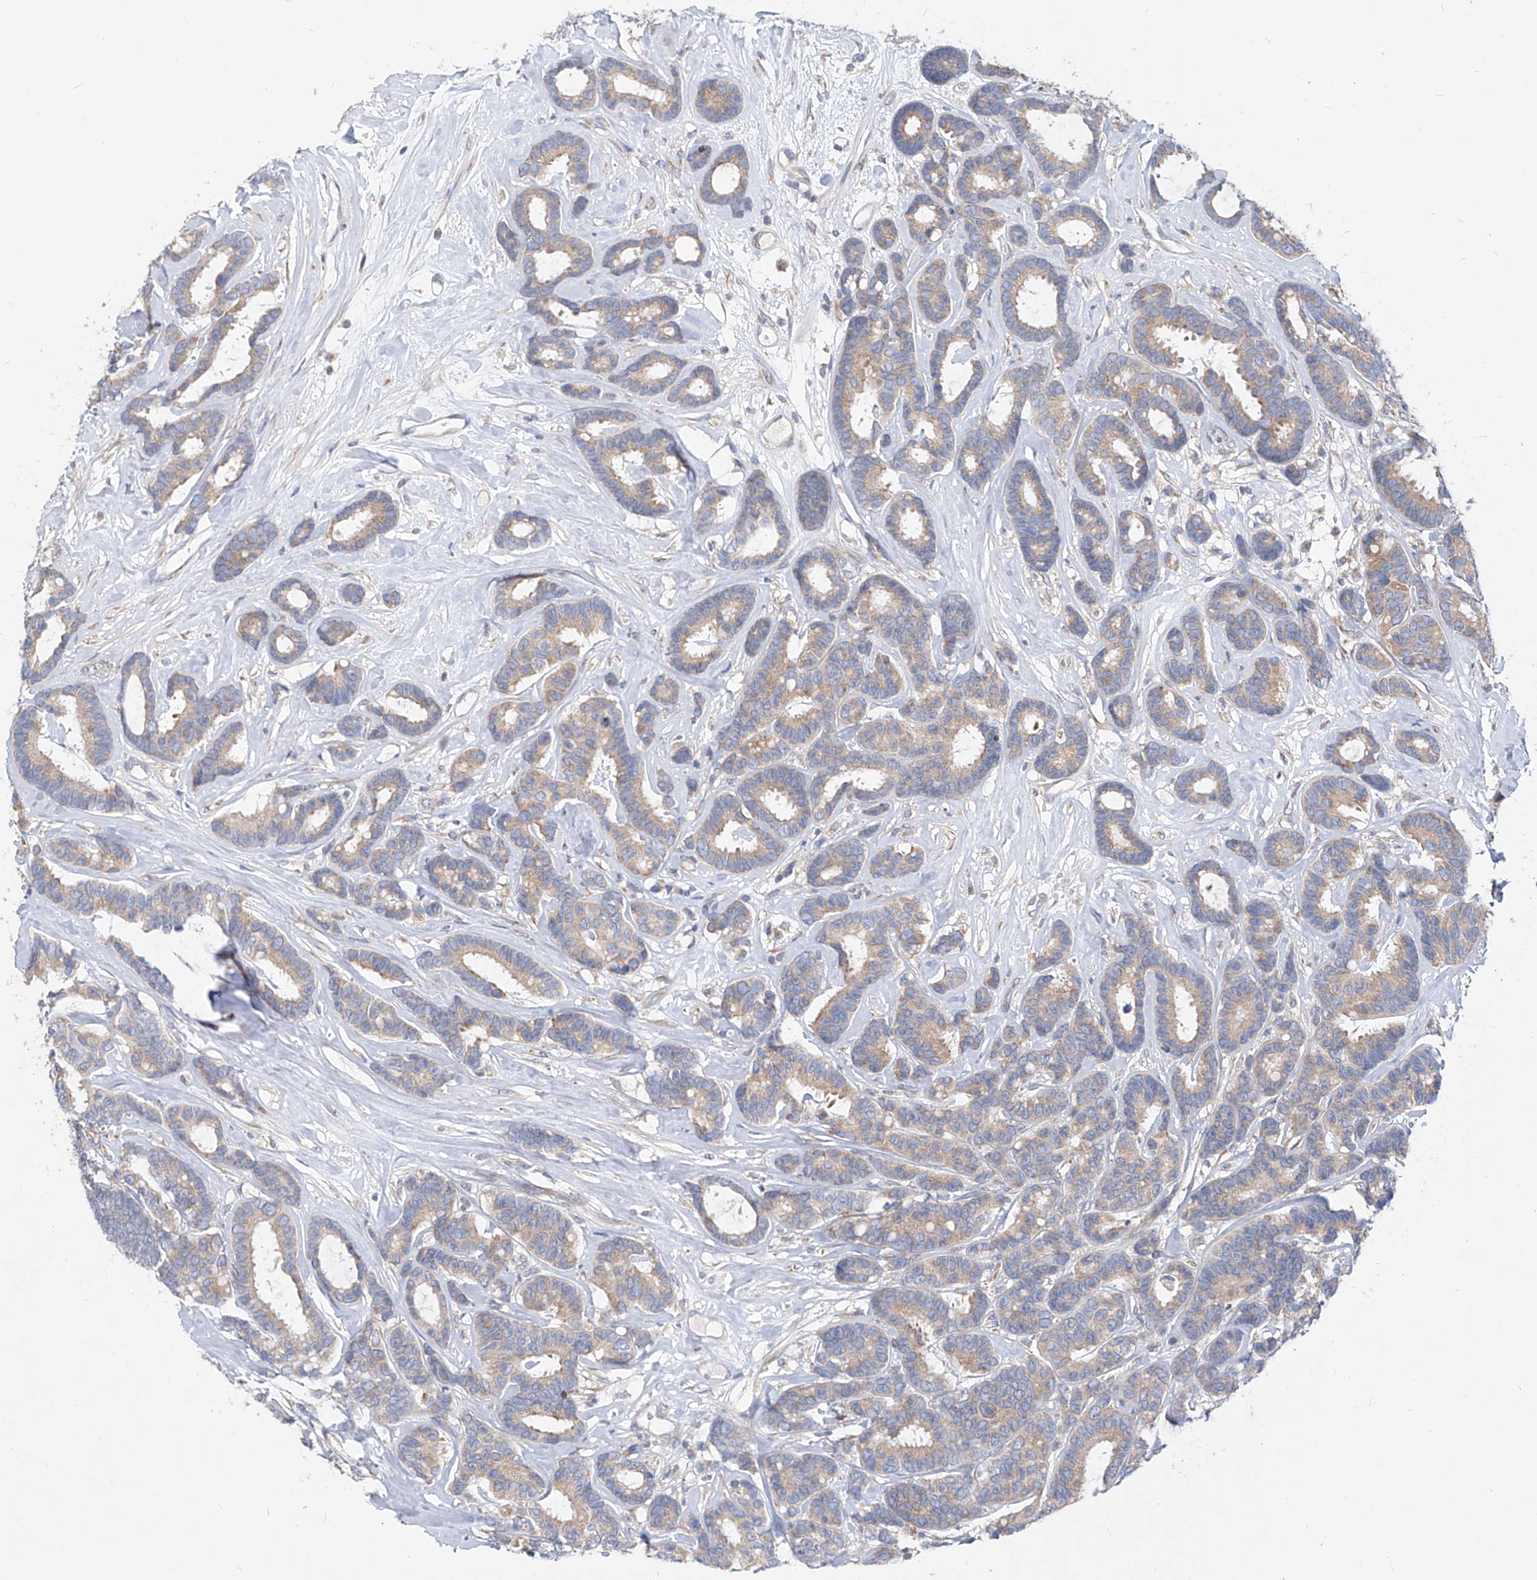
{"staining": {"intensity": "weak", "quantity": ">75%", "location": "cytoplasmic/membranous"}, "tissue": "breast cancer", "cell_type": "Tumor cells", "image_type": "cancer", "snomed": [{"axis": "morphology", "description": "Duct carcinoma"}, {"axis": "topography", "description": "Breast"}], "caption": "Protein expression analysis of breast cancer reveals weak cytoplasmic/membranous positivity in approximately >75% of tumor cells.", "gene": "UFL1", "patient": {"sex": "female", "age": 87}}